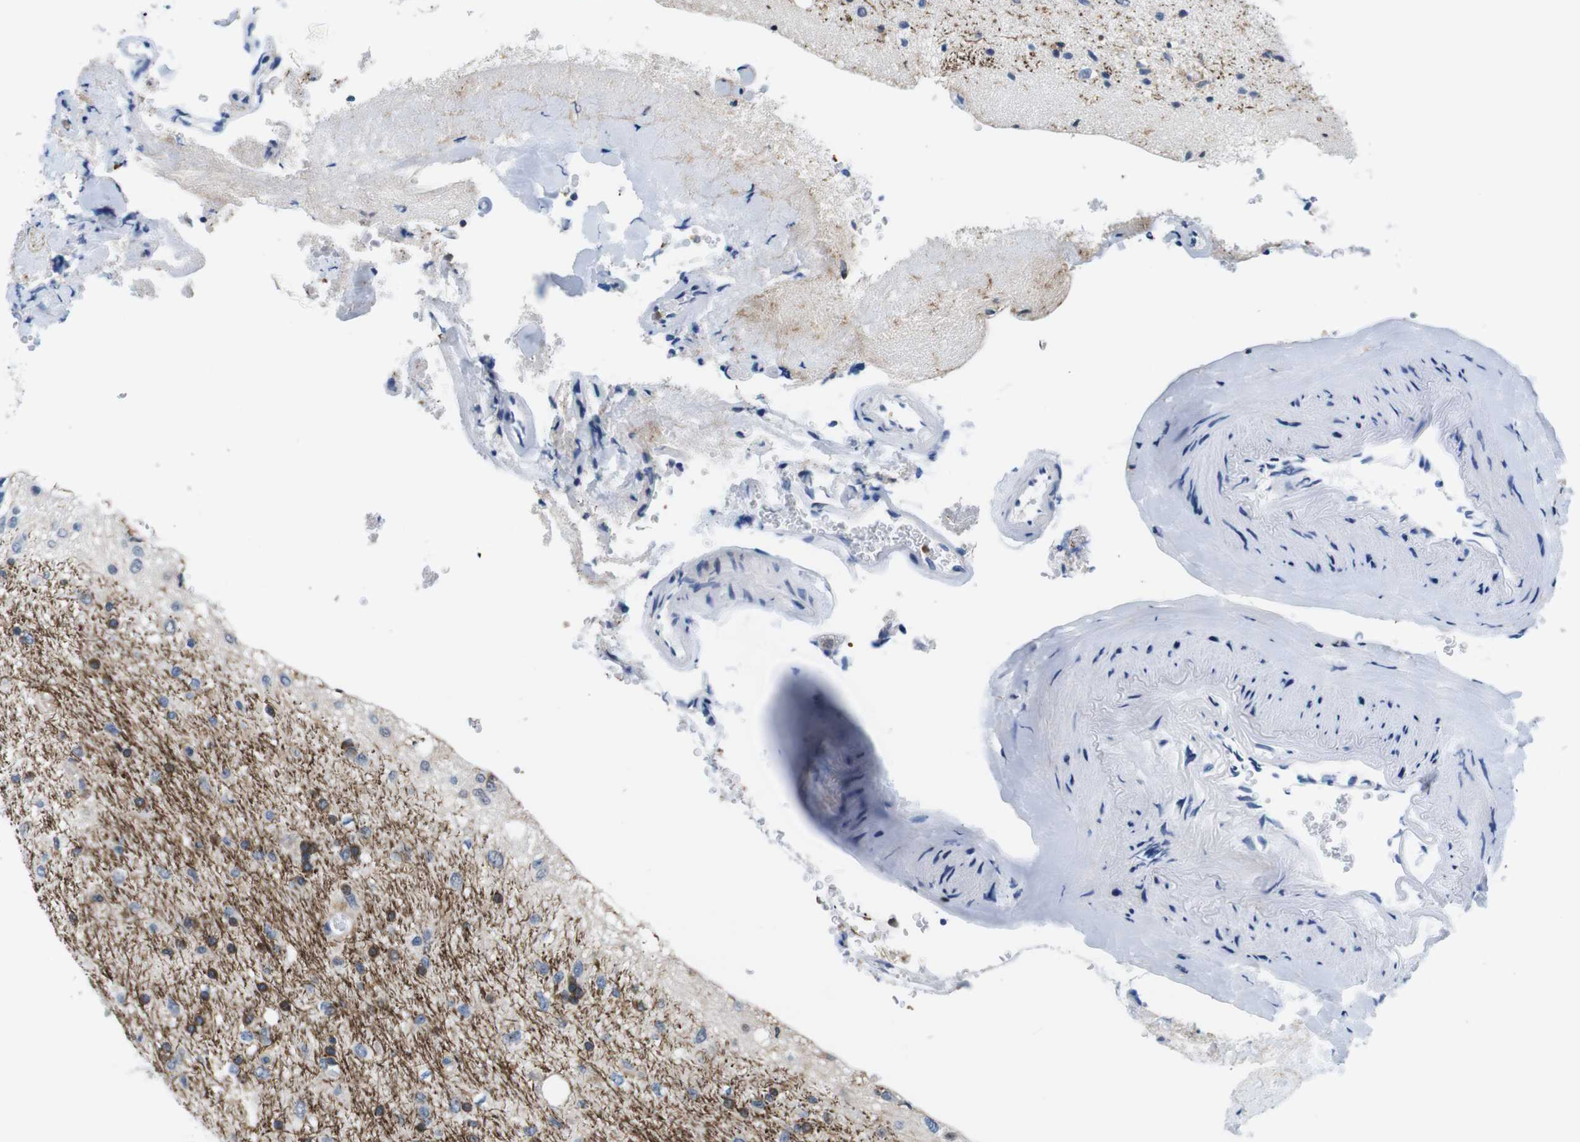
{"staining": {"intensity": "weak", "quantity": "<25%", "location": "cytoplasmic/membranous"}, "tissue": "glioma", "cell_type": "Tumor cells", "image_type": "cancer", "snomed": [{"axis": "morphology", "description": "Glioma, malignant, Low grade"}, {"axis": "topography", "description": "Brain"}], "caption": "The IHC image has no significant staining in tumor cells of low-grade glioma (malignant) tissue.", "gene": "CD300C", "patient": {"sex": "male", "age": 77}}